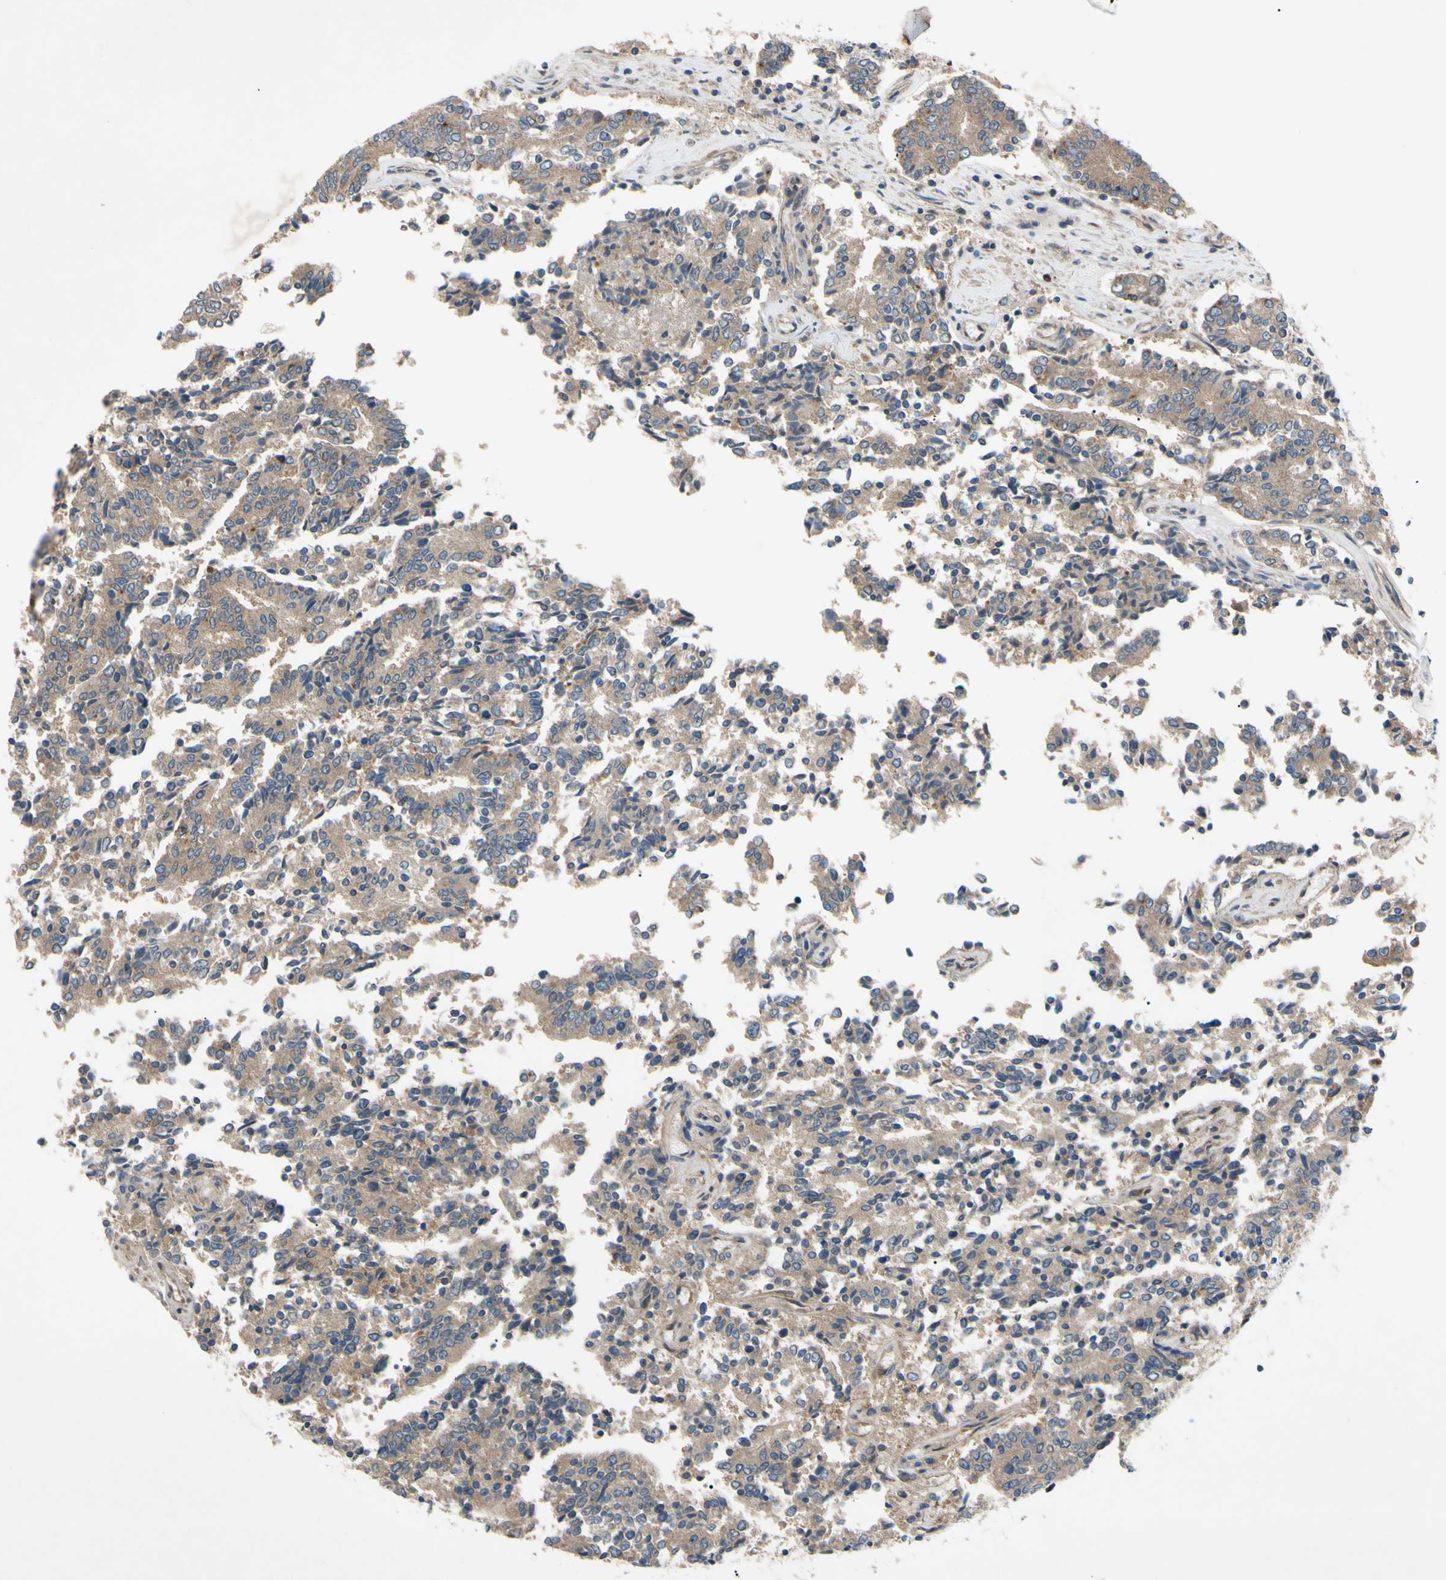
{"staining": {"intensity": "moderate", "quantity": ">75%", "location": "cytoplasmic/membranous"}, "tissue": "prostate cancer", "cell_type": "Tumor cells", "image_type": "cancer", "snomed": [{"axis": "morphology", "description": "Normal tissue, NOS"}, {"axis": "morphology", "description": "Adenocarcinoma, High grade"}, {"axis": "topography", "description": "Prostate"}, {"axis": "topography", "description": "Seminal veicle"}], "caption": "The image exhibits a brown stain indicating the presence of a protein in the cytoplasmic/membranous of tumor cells in prostate cancer (adenocarcinoma (high-grade)).", "gene": "HILPDA", "patient": {"sex": "male", "age": 55}}